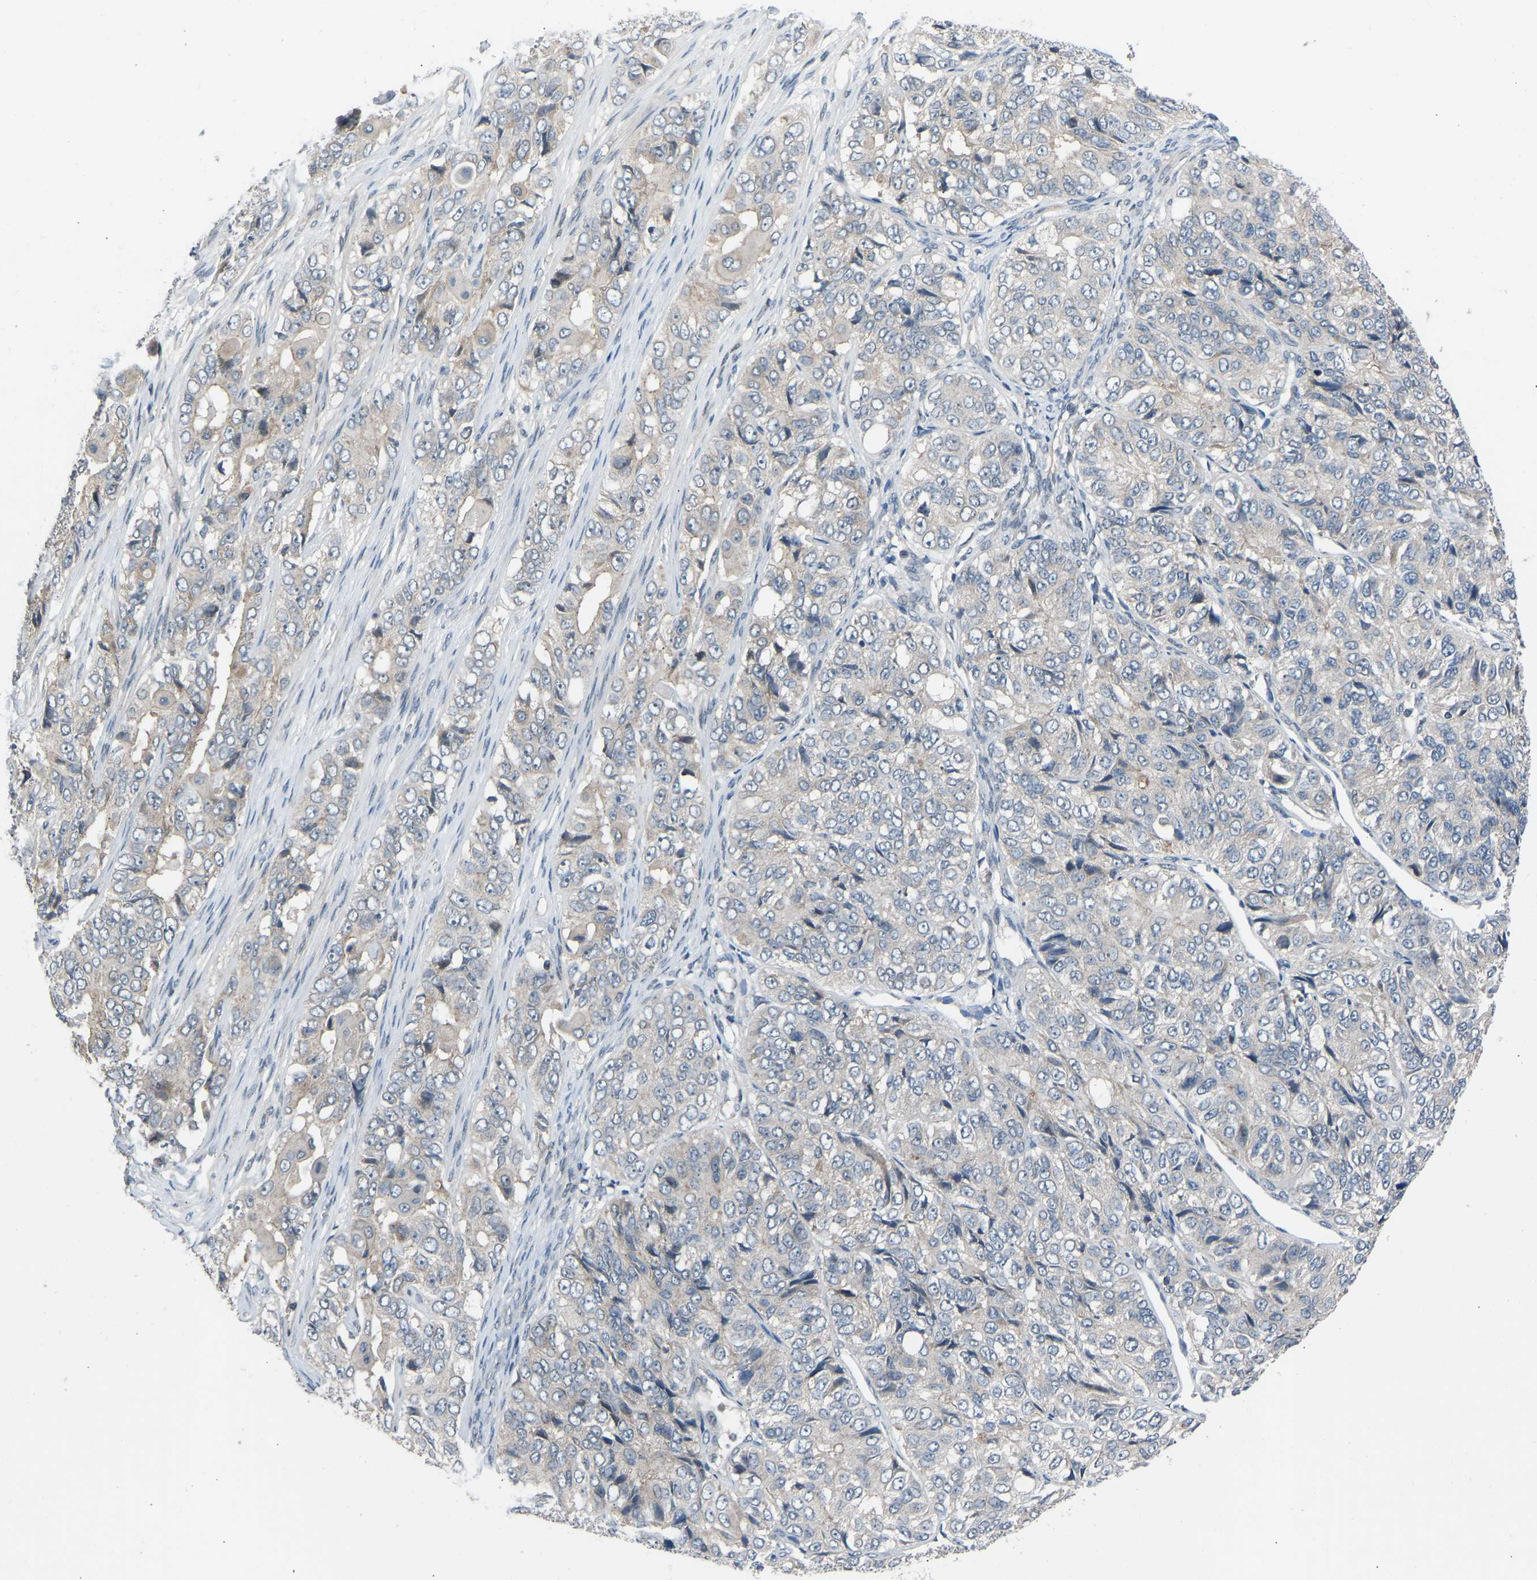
{"staining": {"intensity": "weak", "quantity": "<25%", "location": "cytoplasmic/membranous"}, "tissue": "ovarian cancer", "cell_type": "Tumor cells", "image_type": "cancer", "snomed": [{"axis": "morphology", "description": "Carcinoma, endometroid"}, {"axis": "topography", "description": "Ovary"}], "caption": "IHC histopathology image of human ovarian endometroid carcinoma stained for a protein (brown), which reveals no expression in tumor cells. (Brightfield microscopy of DAB IHC at high magnification).", "gene": "CDK2AP1", "patient": {"sex": "female", "age": 51}}